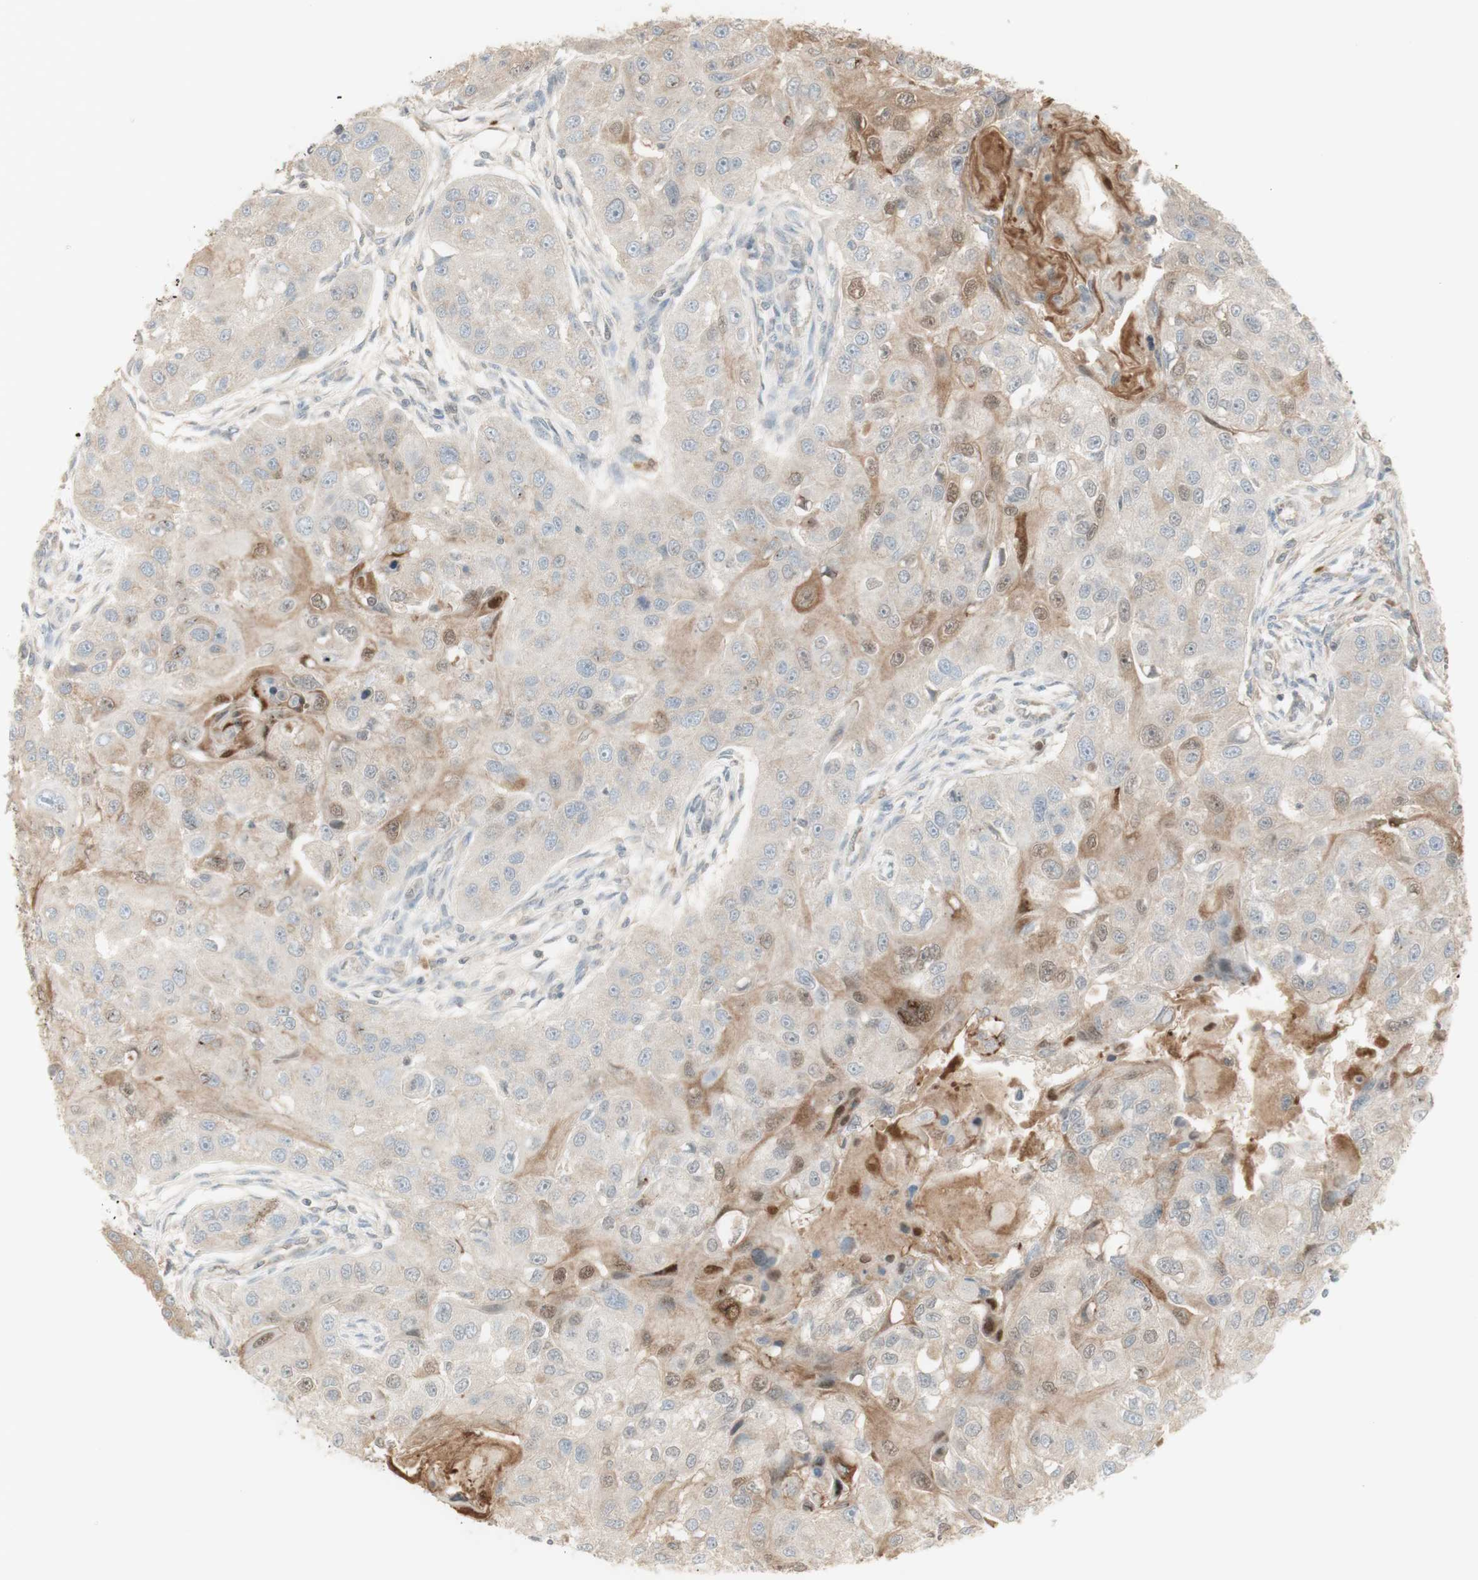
{"staining": {"intensity": "moderate", "quantity": "<25%", "location": "cytoplasmic/membranous,nuclear"}, "tissue": "head and neck cancer", "cell_type": "Tumor cells", "image_type": "cancer", "snomed": [{"axis": "morphology", "description": "Normal tissue, NOS"}, {"axis": "morphology", "description": "Squamous cell carcinoma, NOS"}, {"axis": "topography", "description": "Skeletal muscle"}, {"axis": "topography", "description": "Head-Neck"}], "caption": "Protein expression analysis of human head and neck squamous cell carcinoma reveals moderate cytoplasmic/membranous and nuclear positivity in approximately <25% of tumor cells.", "gene": "NID1", "patient": {"sex": "male", "age": 51}}